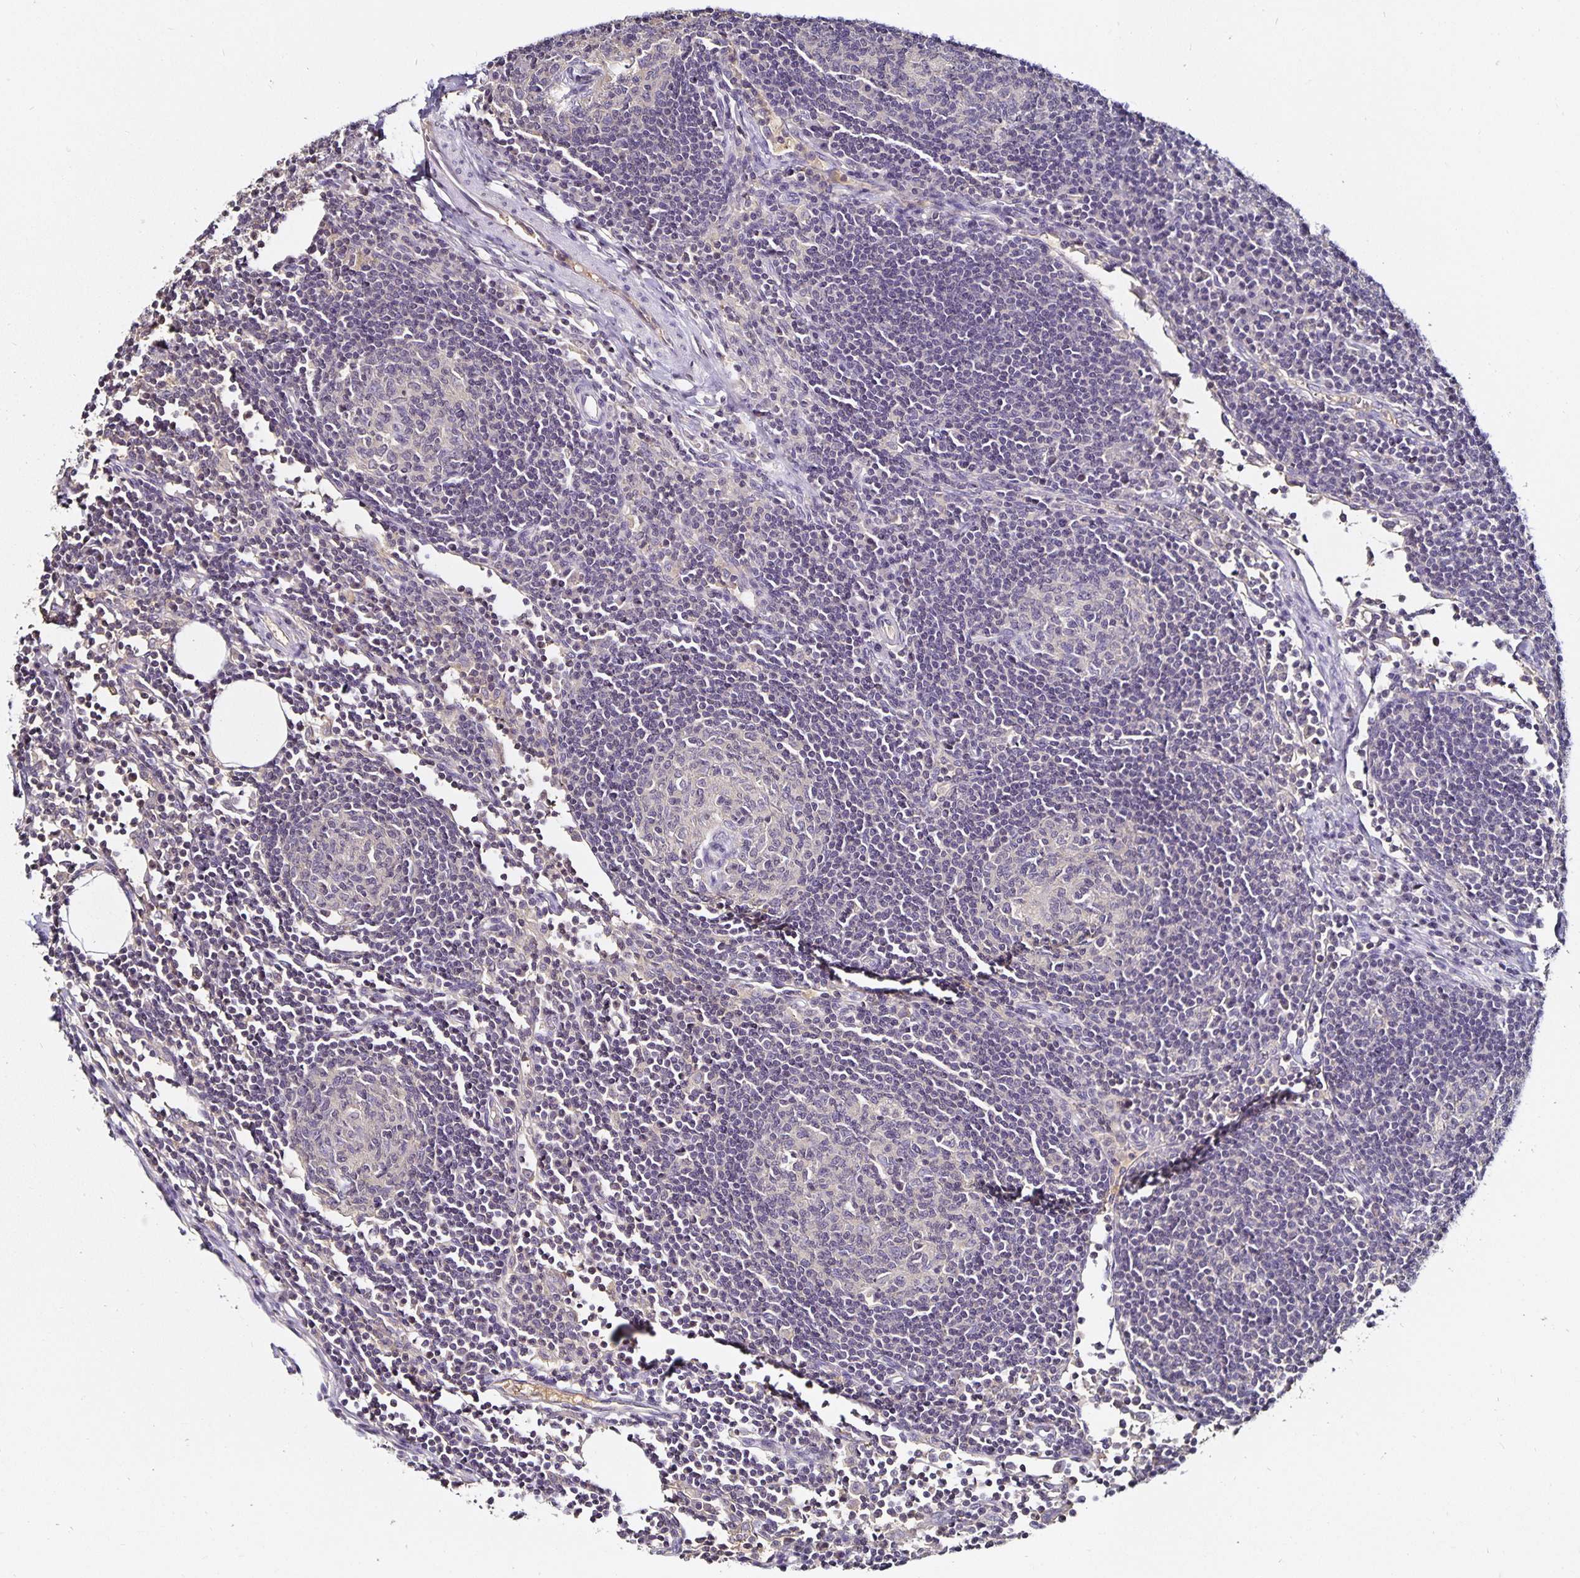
{"staining": {"intensity": "negative", "quantity": "none", "location": "none"}, "tissue": "lymph node", "cell_type": "Germinal center cells", "image_type": "normal", "snomed": [{"axis": "morphology", "description": "Normal tissue, NOS"}, {"axis": "topography", "description": "Lymph node"}], "caption": "Germinal center cells are negative for protein expression in benign human lymph node. (DAB (3,3'-diaminobenzidine) IHC with hematoxylin counter stain).", "gene": "TTR", "patient": {"sex": "male", "age": 67}}